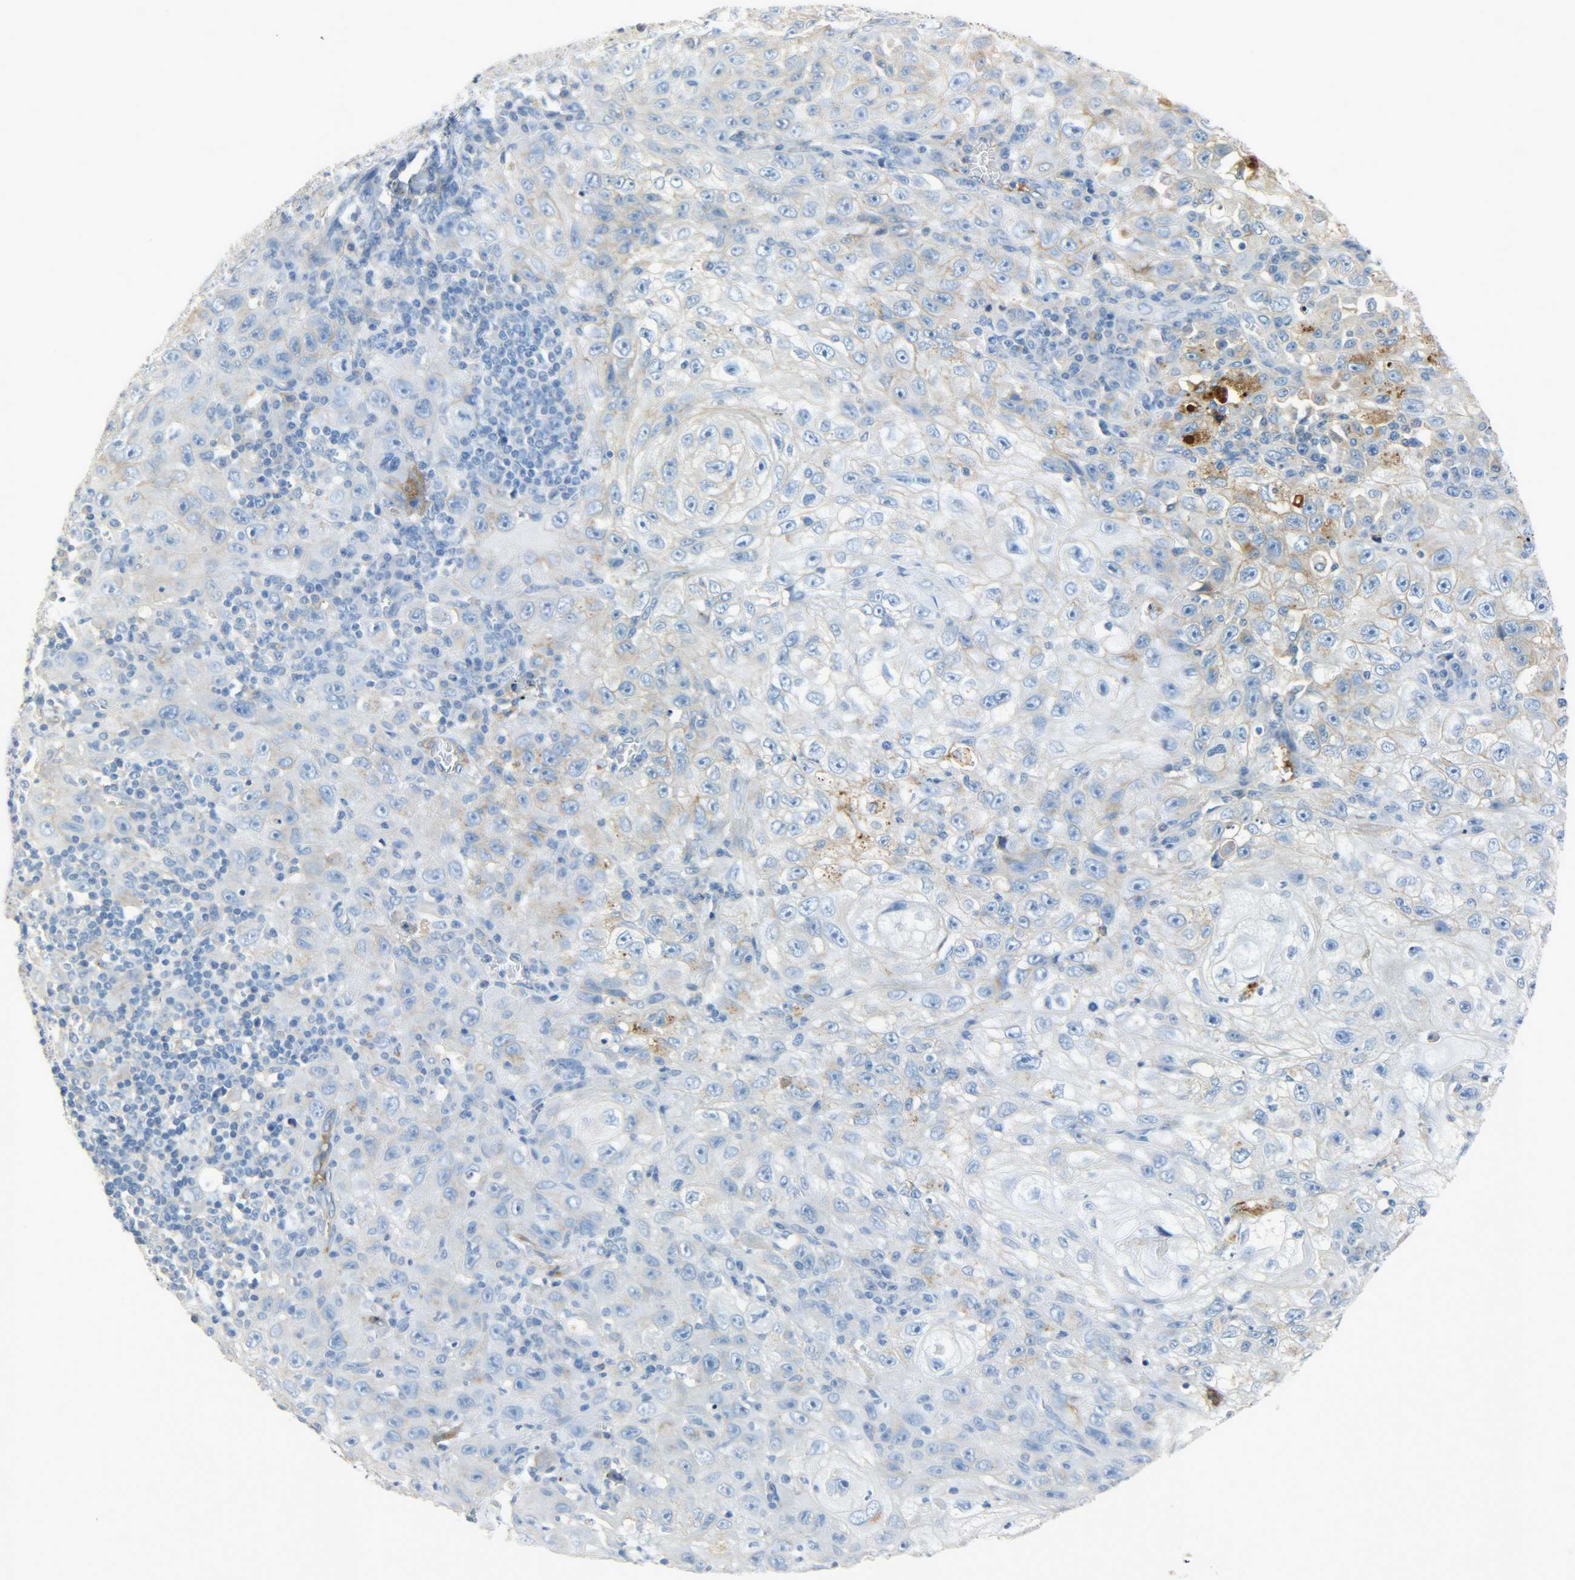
{"staining": {"intensity": "weak", "quantity": "25%-75%", "location": "cytoplasmic/membranous"}, "tissue": "skin cancer", "cell_type": "Tumor cells", "image_type": "cancer", "snomed": [{"axis": "morphology", "description": "Squamous cell carcinoma, NOS"}, {"axis": "topography", "description": "Skin"}], "caption": "Immunohistochemical staining of skin cancer demonstrates low levels of weak cytoplasmic/membranous protein staining in approximately 25%-75% of tumor cells. The staining was performed using DAB (3,3'-diaminobenzidine) to visualize the protein expression in brown, while the nuclei were stained in blue with hematoxylin (Magnification: 20x).", "gene": "CRP", "patient": {"sex": "male", "age": 75}}